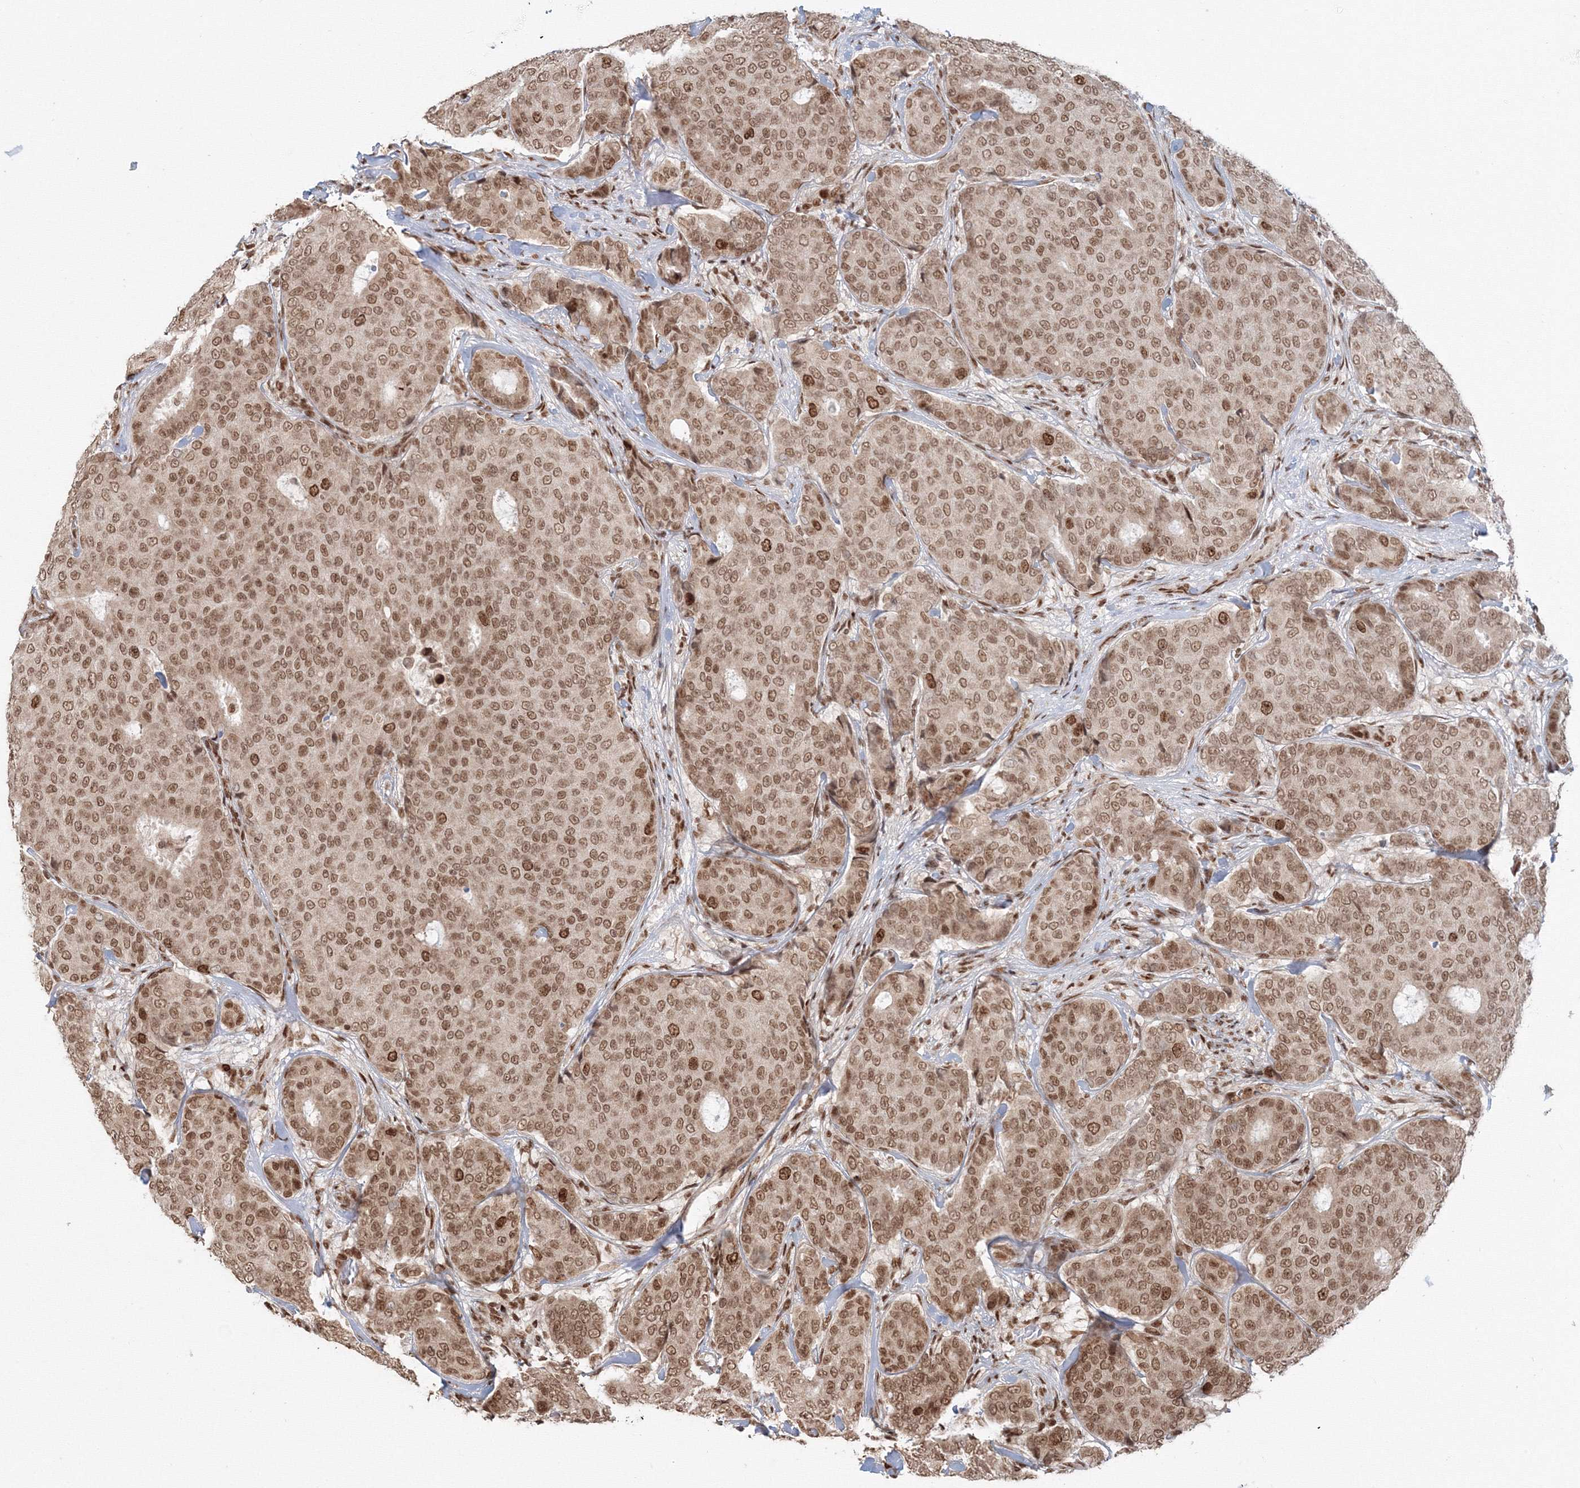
{"staining": {"intensity": "moderate", "quantity": ">75%", "location": "nuclear"}, "tissue": "breast cancer", "cell_type": "Tumor cells", "image_type": "cancer", "snomed": [{"axis": "morphology", "description": "Duct carcinoma"}, {"axis": "topography", "description": "Breast"}], "caption": "Immunohistochemistry photomicrograph of human breast intraductal carcinoma stained for a protein (brown), which displays medium levels of moderate nuclear staining in about >75% of tumor cells.", "gene": "KIF20A", "patient": {"sex": "female", "age": 75}}